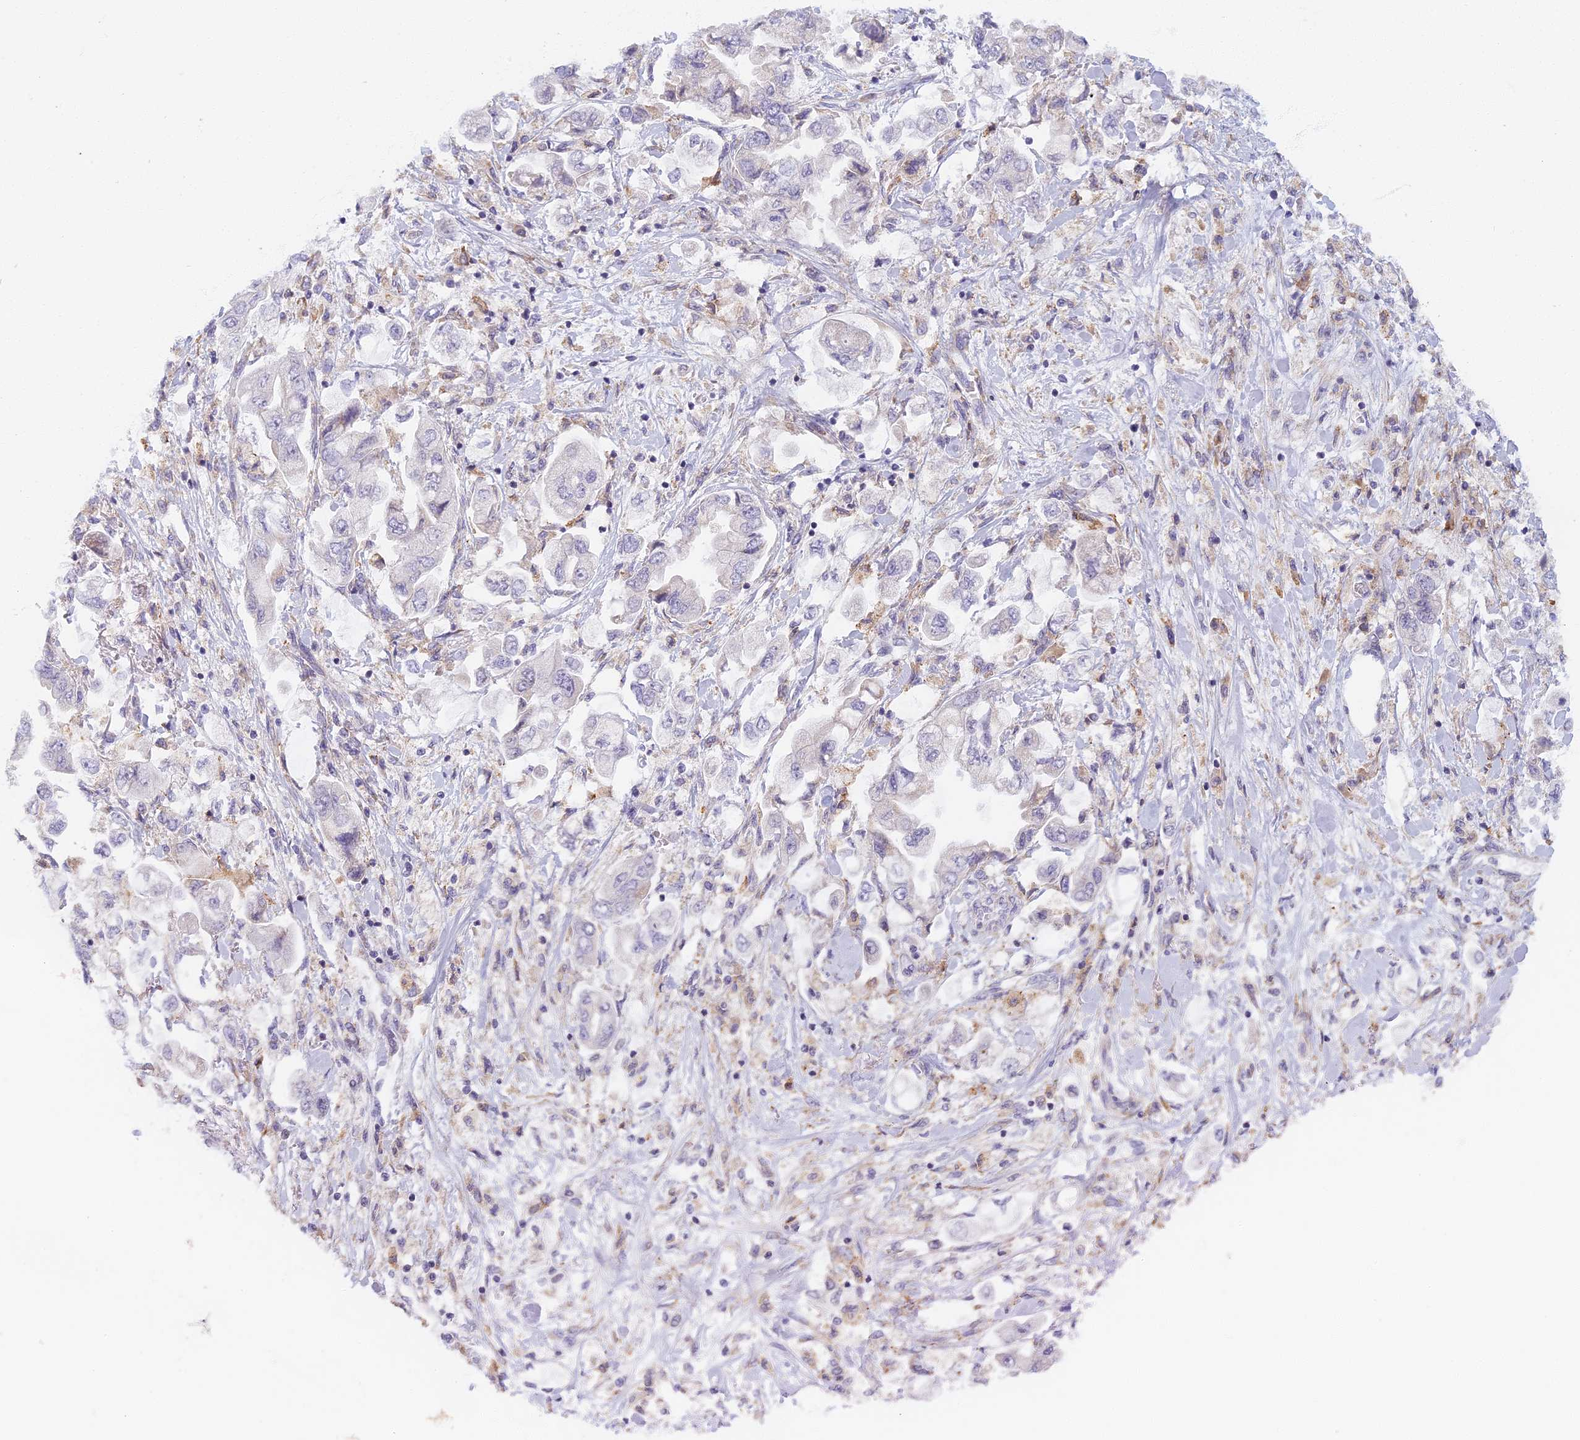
{"staining": {"intensity": "negative", "quantity": "none", "location": "none"}, "tissue": "stomach cancer", "cell_type": "Tumor cells", "image_type": "cancer", "snomed": [{"axis": "morphology", "description": "Adenocarcinoma, NOS"}, {"axis": "topography", "description": "Stomach"}], "caption": "Adenocarcinoma (stomach) was stained to show a protein in brown. There is no significant staining in tumor cells. Nuclei are stained in blue.", "gene": "DDX51", "patient": {"sex": "male", "age": 62}}